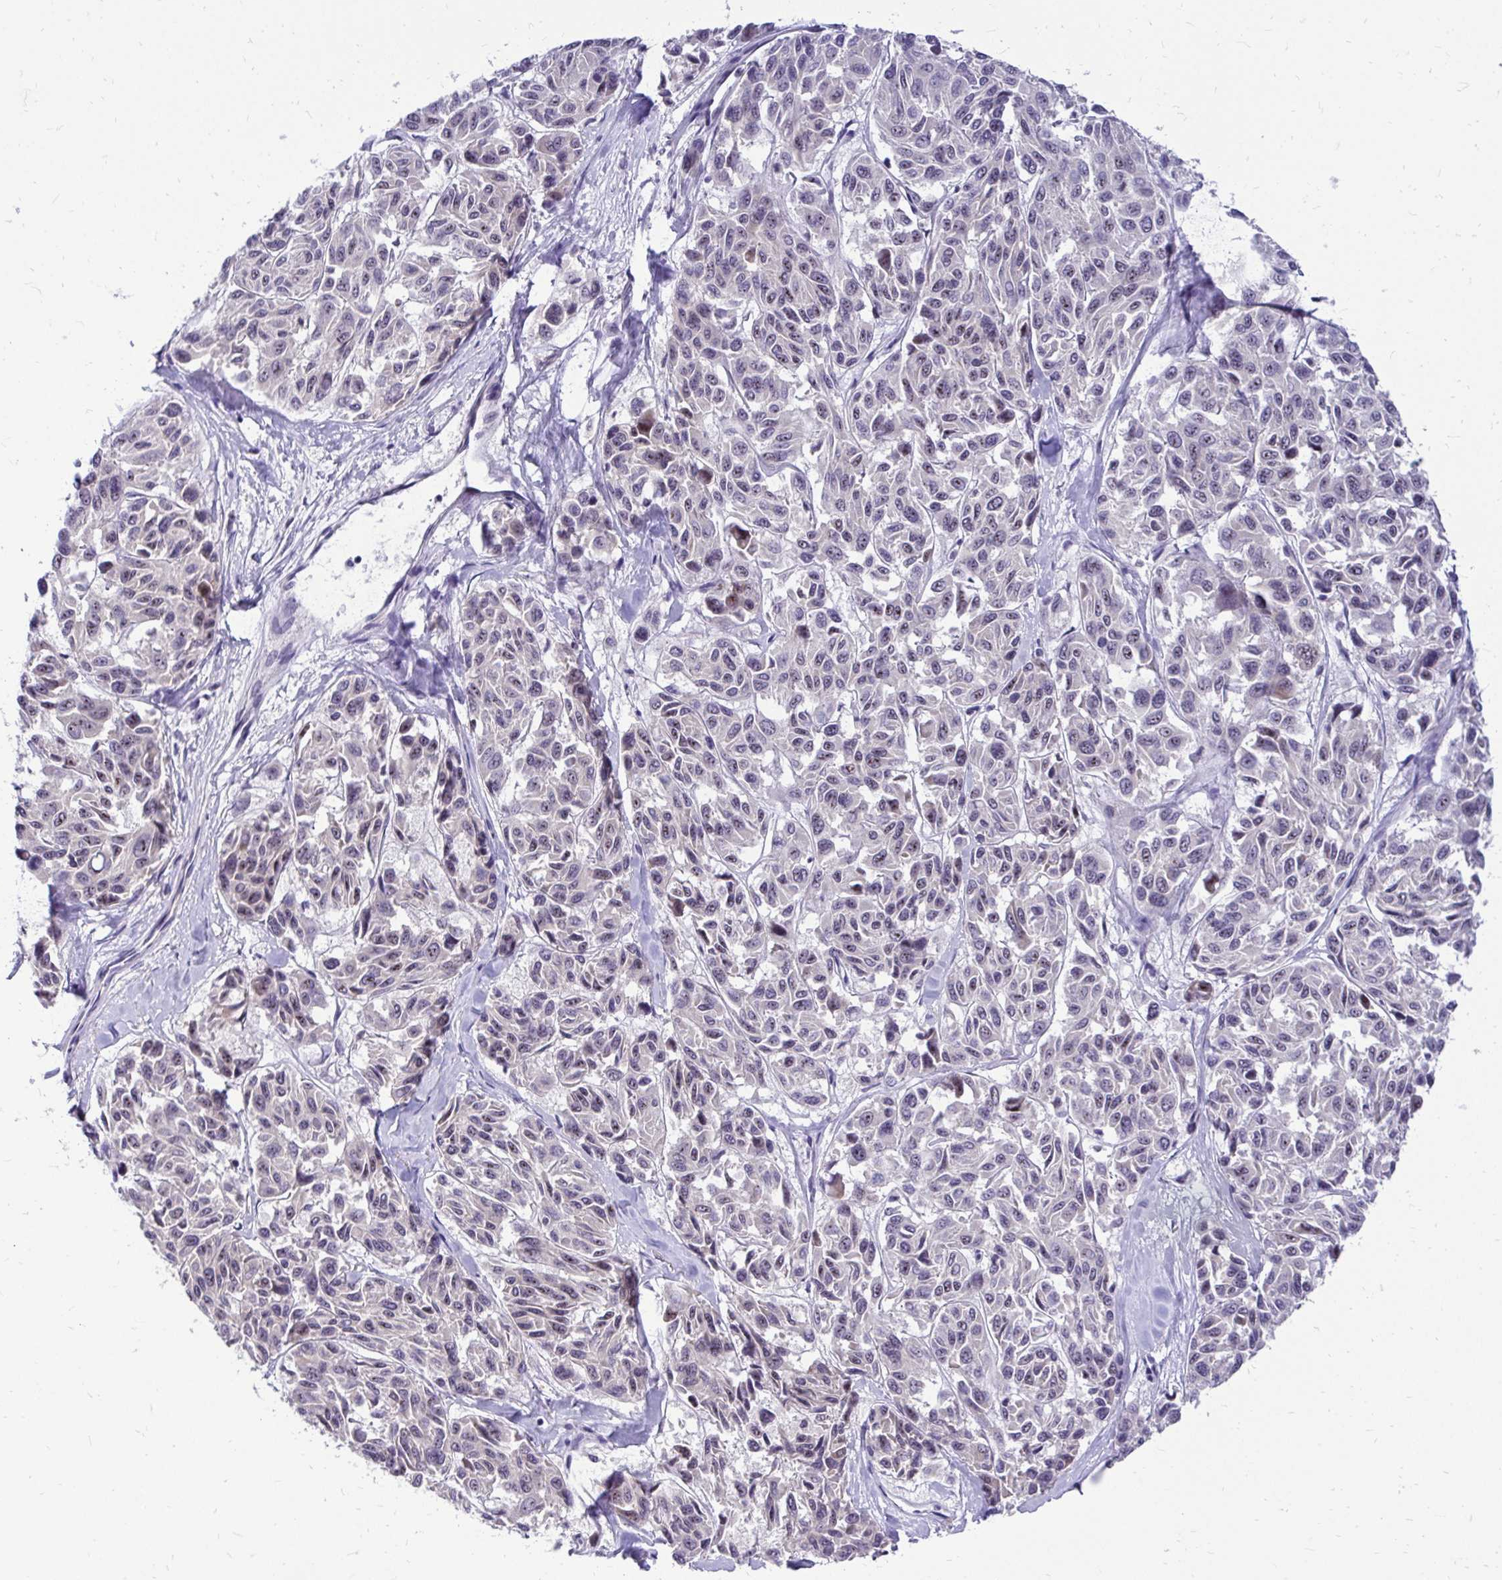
{"staining": {"intensity": "negative", "quantity": "none", "location": "none"}, "tissue": "melanoma", "cell_type": "Tumor cells", "image_type": "cancer", "snomed": [{"axis": "morphology", "description": "Malignant melanoma, NOS"}, {"axis": "topography", "description": "Skin"}], "caption": "Immunohistochemical staining of malignant melanoma displays no significant positivity in tumor cells.", "gene": "NIFK", "patient": {"sex": "female", "age": 66}}